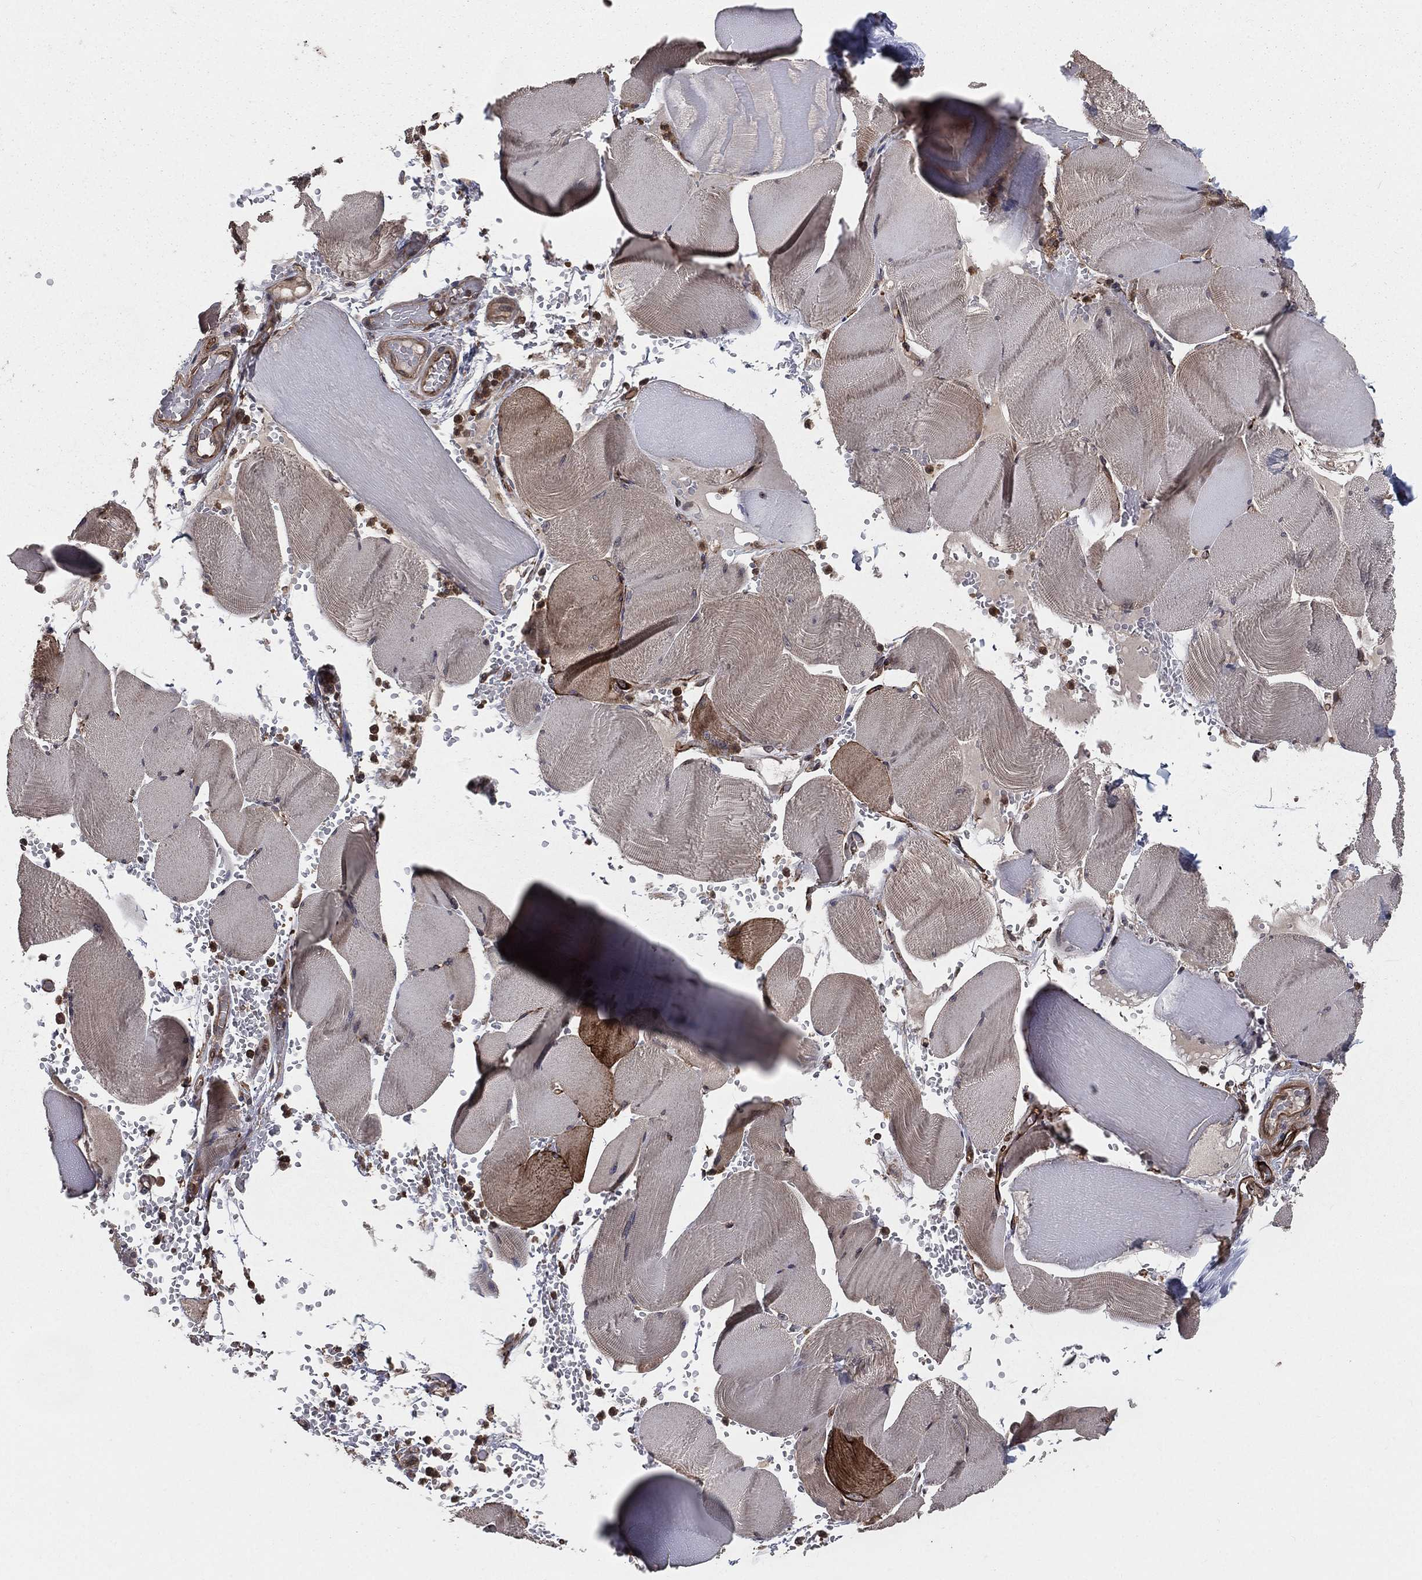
{"staining": {"intensity": "moderate", "quantity": "<25%", "location": "cytoplasmic/membranous"}, "tissue": "skeletal muscle", "cell_type": "Myocytes", "image_type": "normal", "snomed": [{"axis": "morphology", "description": "Normal tissue, NOS"}, {"axis": "topography", "description": "Skeletal muscle"}], "caption": "Myocytes exhibit moderate cytoplasmic/membranous positivity in approximately <25% of cells in unremarkable skeletal muscle.", "gene": "CERT1", "patient": {"sex": "male", "age": 56}}